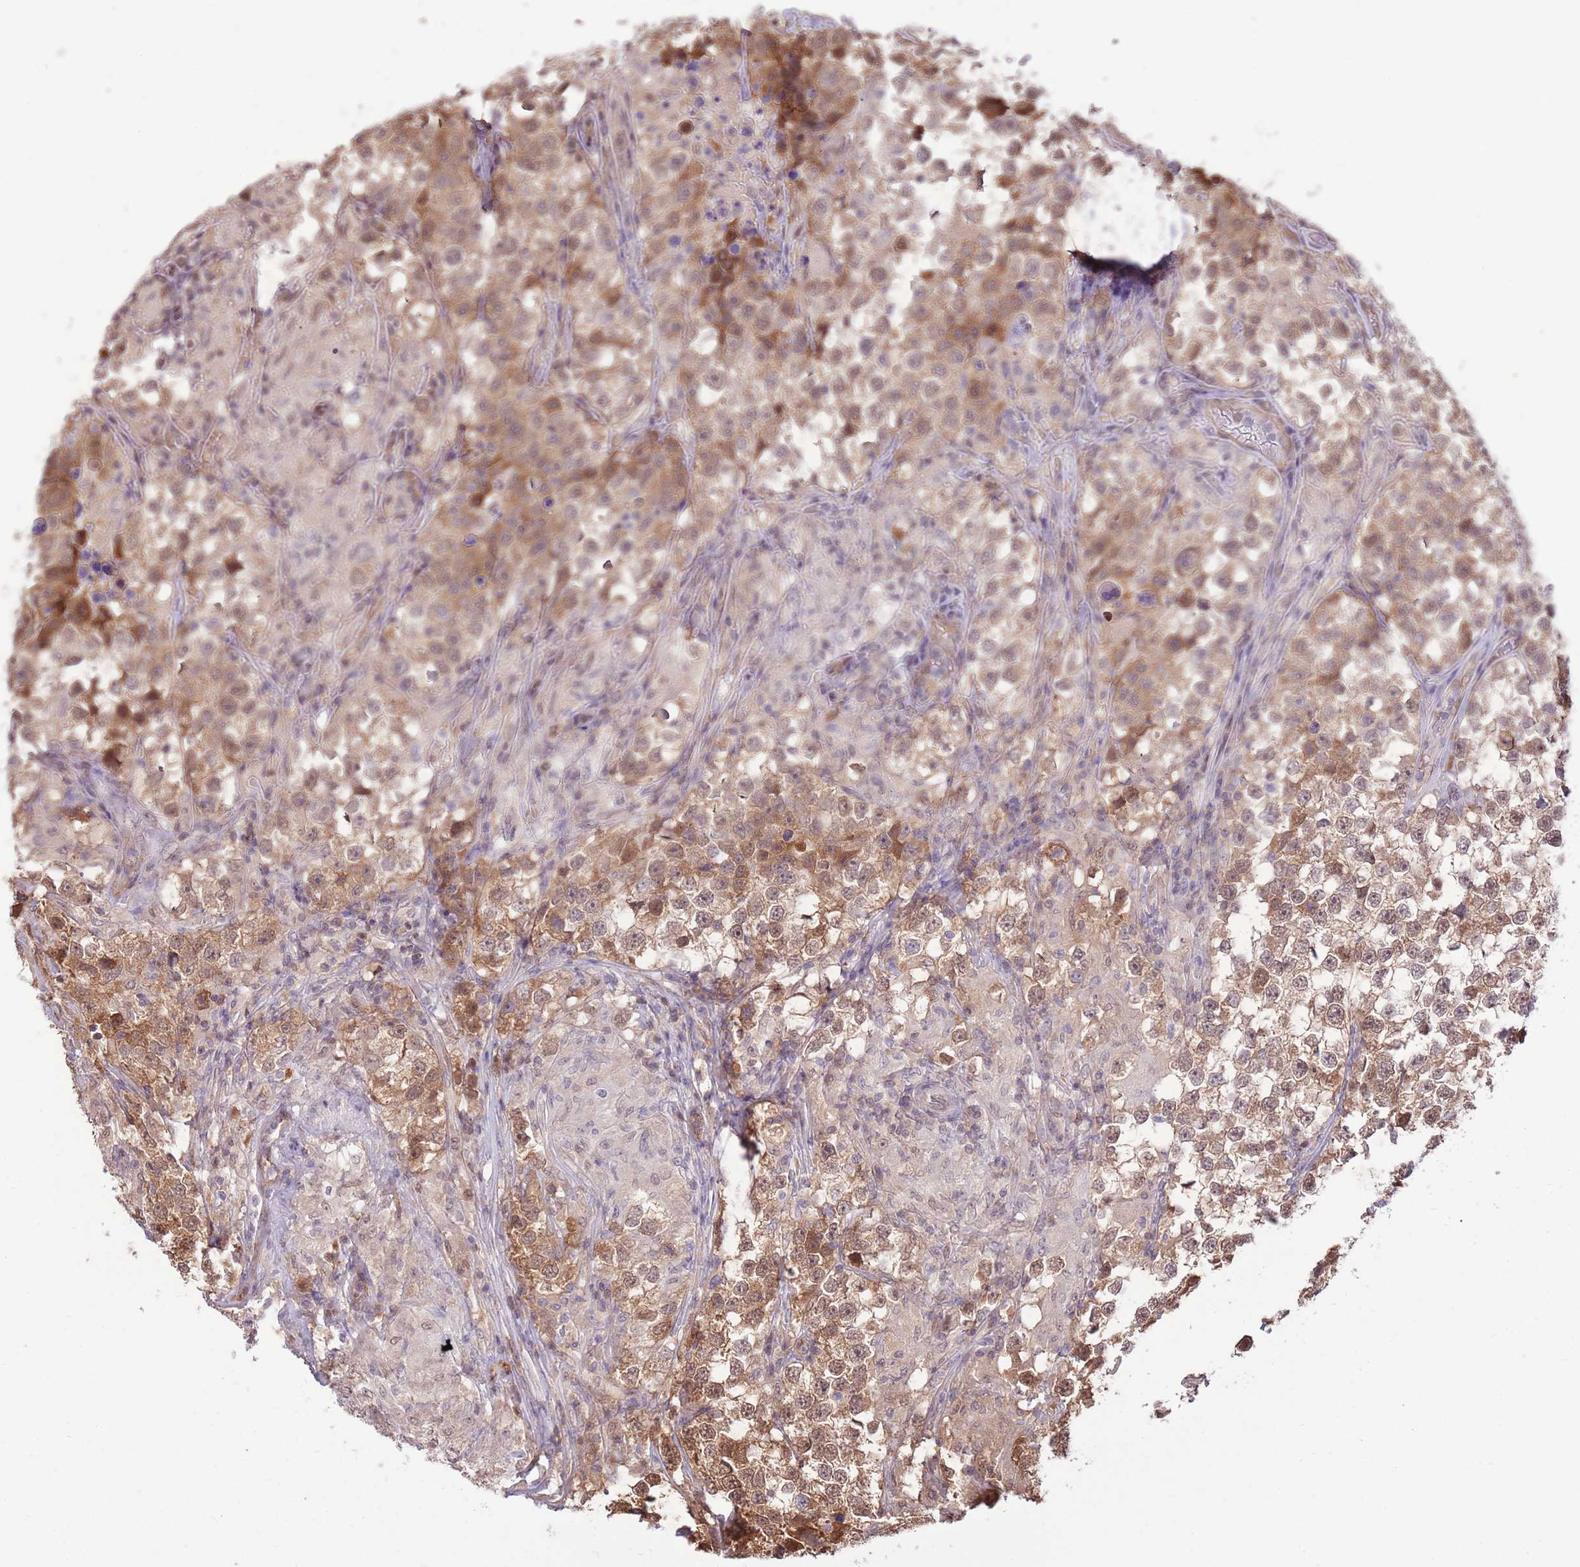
{"staining": {"intensity": "moderate", "quantity": ">75%", "location": "nuclear"}, "tissue": "testis cancer", "cell_type": "Tumor cells", "image_type": "cancer", "snomed": [{"axis": "morphology", "description": "Seminoma, NOS"}, {"axis": "topography", "description": "Testis"}], "caption": "Tumor cells demonstrate medium levels of moderate nuclear positivity in about >75% of cells in seminoma (testis).", "gene": "NSFL1C", "patient": {"sex": "male", "age": 46}}